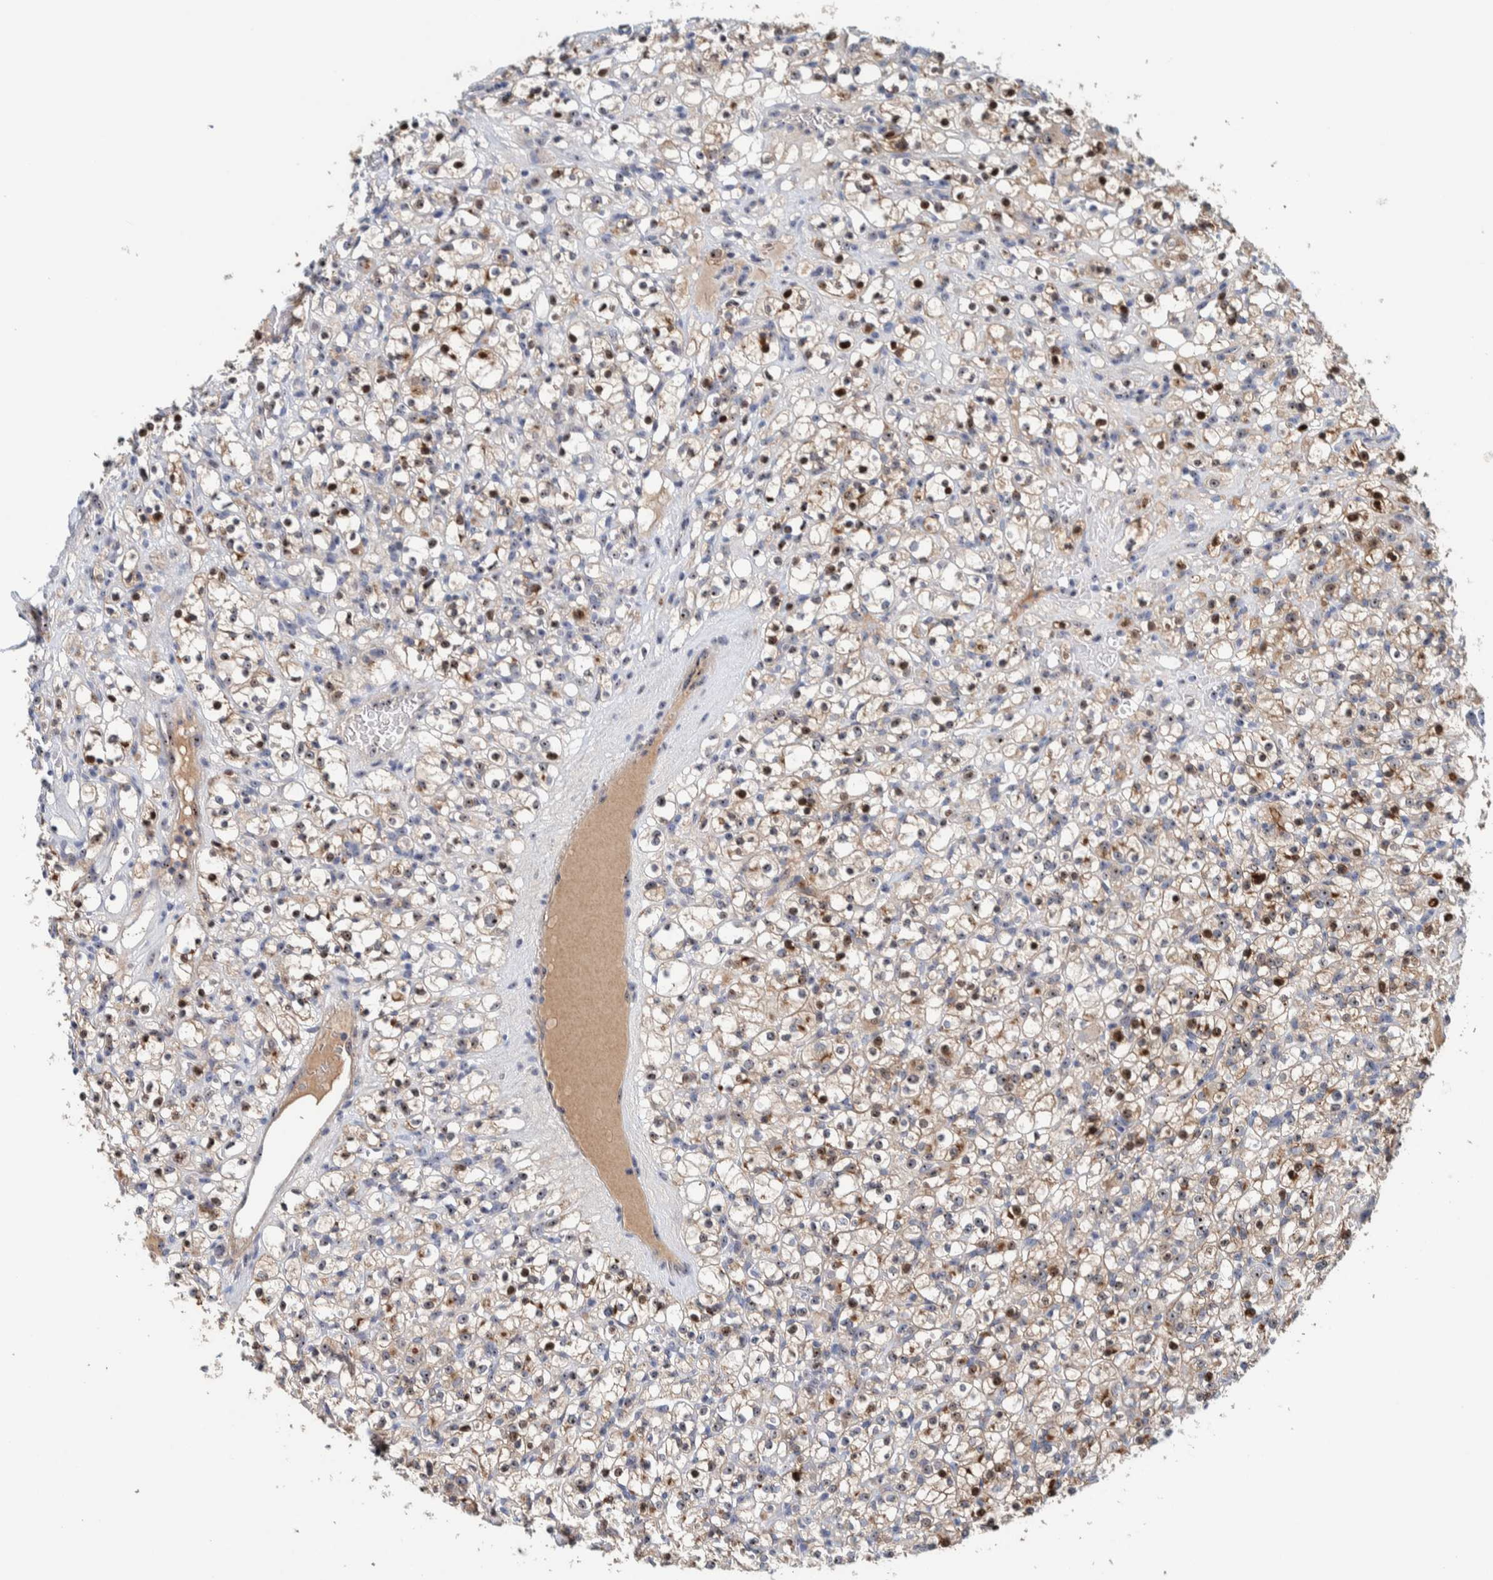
{"staining": {"intensity": "moderate", "quantity": ">75%", "location": "nuclear"}, "tissue": "renal cancer", "cell_type": "Tumor cells", "image_type": "cancer", "snomed": [{"axis": "morphology", "description": "Normal tissue, NOS"}, {"axis": "morphology", "description": "Adenocarcinoma, NOS"}, {"axis": "topography", "description": "Kidney"}], "caption": "An immunohistochemistry (IHC) micrograph of neoplastic tissue is shown. Protein staining in brown highlights moderate nuclear positivity in adenocarcinoma (renal) within tumor cells.", "gene": "NOL11", "patient": {"sex": "female", "age": 72}}